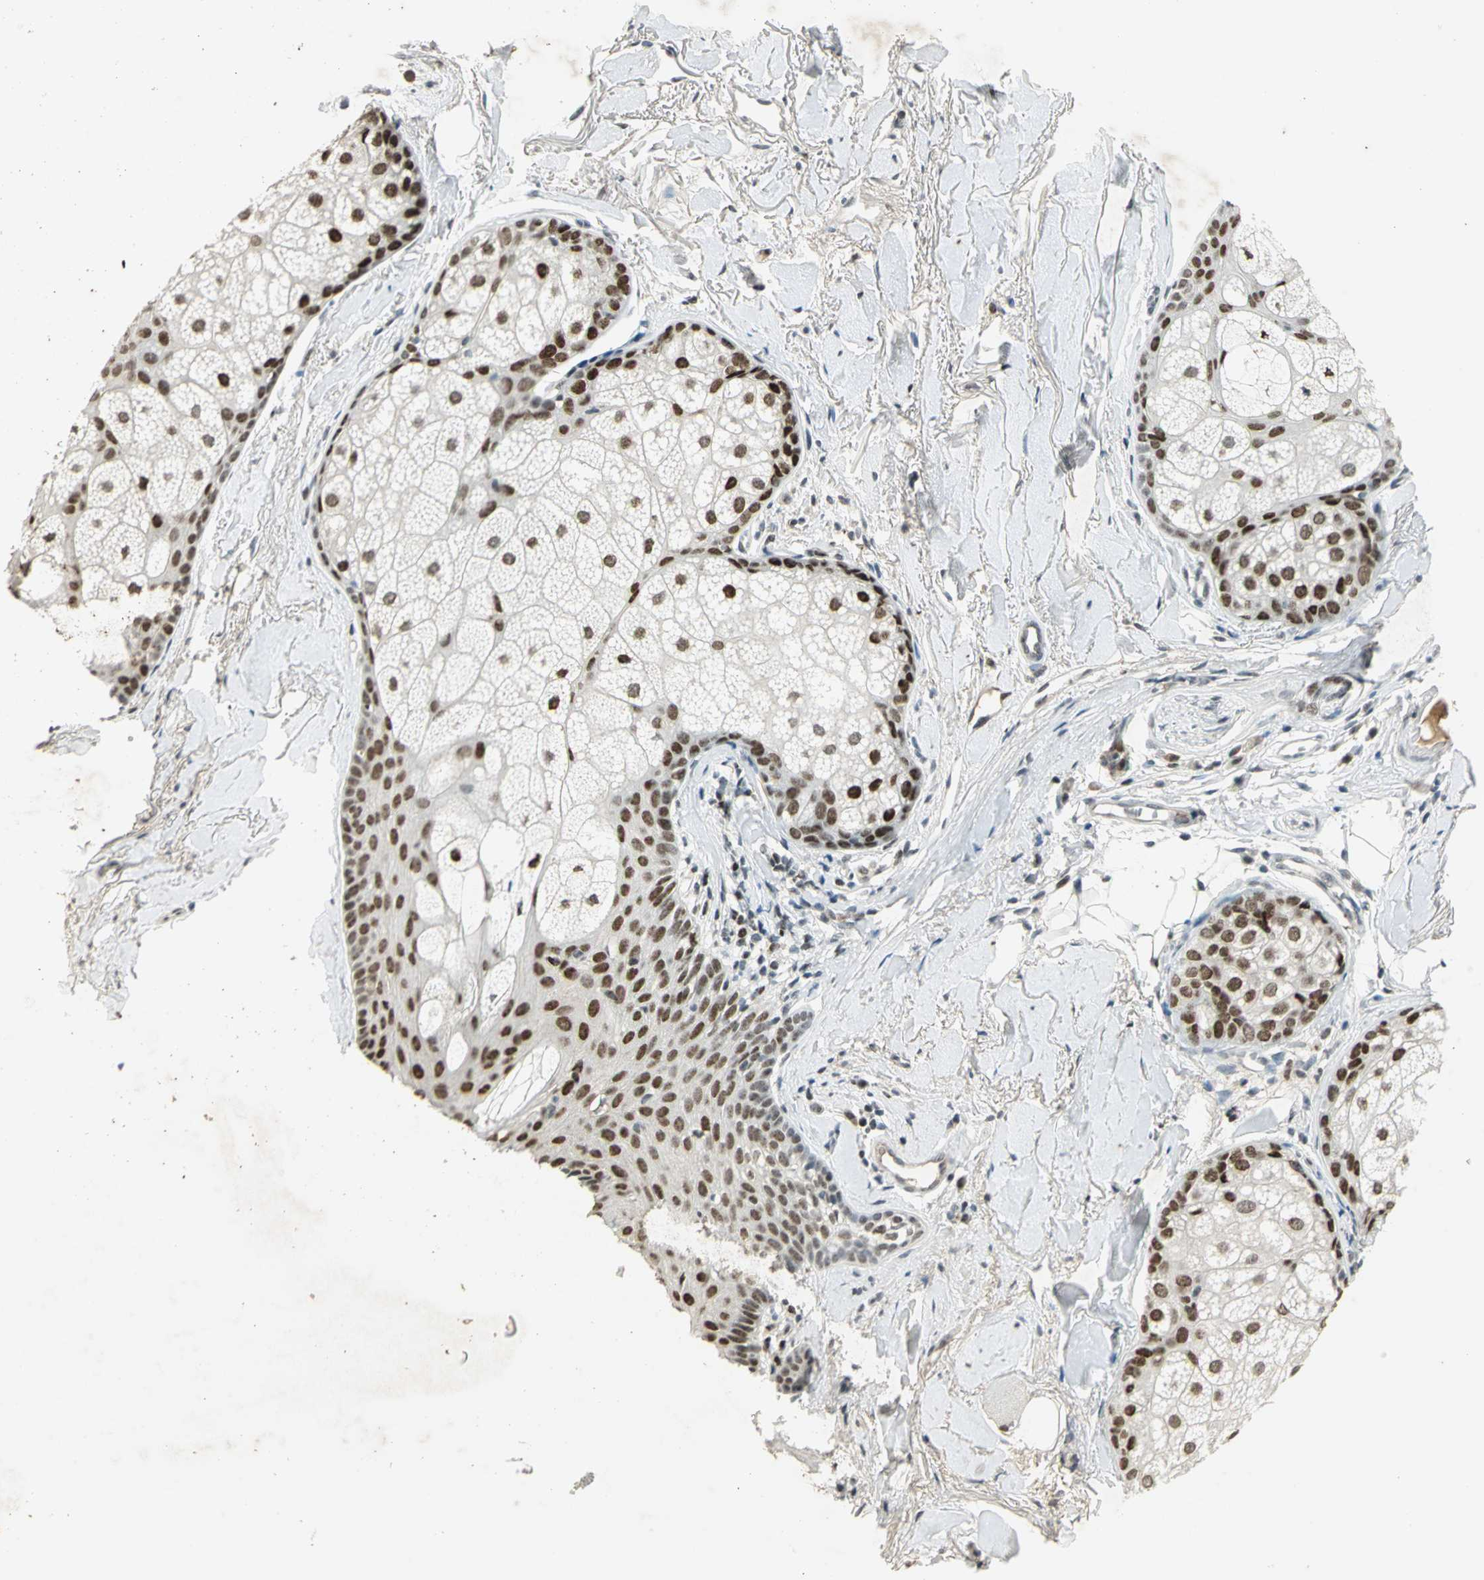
{"staining": {"intensity": "strong", "quantity": ">75%", "location": "nuclear"}, "tissue": "skin cancer", "cell_type": "Tumor cells", "image_type": "cancer", "snomed": [{"axis": "morphology", "description": "Normal tissue, NOS"}, {"axis": "morphology", "description": "Basal cell carcinoma"}, {"axis": "topography", "description": "Skin"}], "caption": "A brown stain shows strong nuclear expression of a protein in skin cancer (basal cell carcinoma) tumor cells. (DAB (3,3'-diaminobenzidine) IHC with brightfield microscopy, high magnification).", "gene": "AK6", "patient": {"sex": "female", "age": 69}}